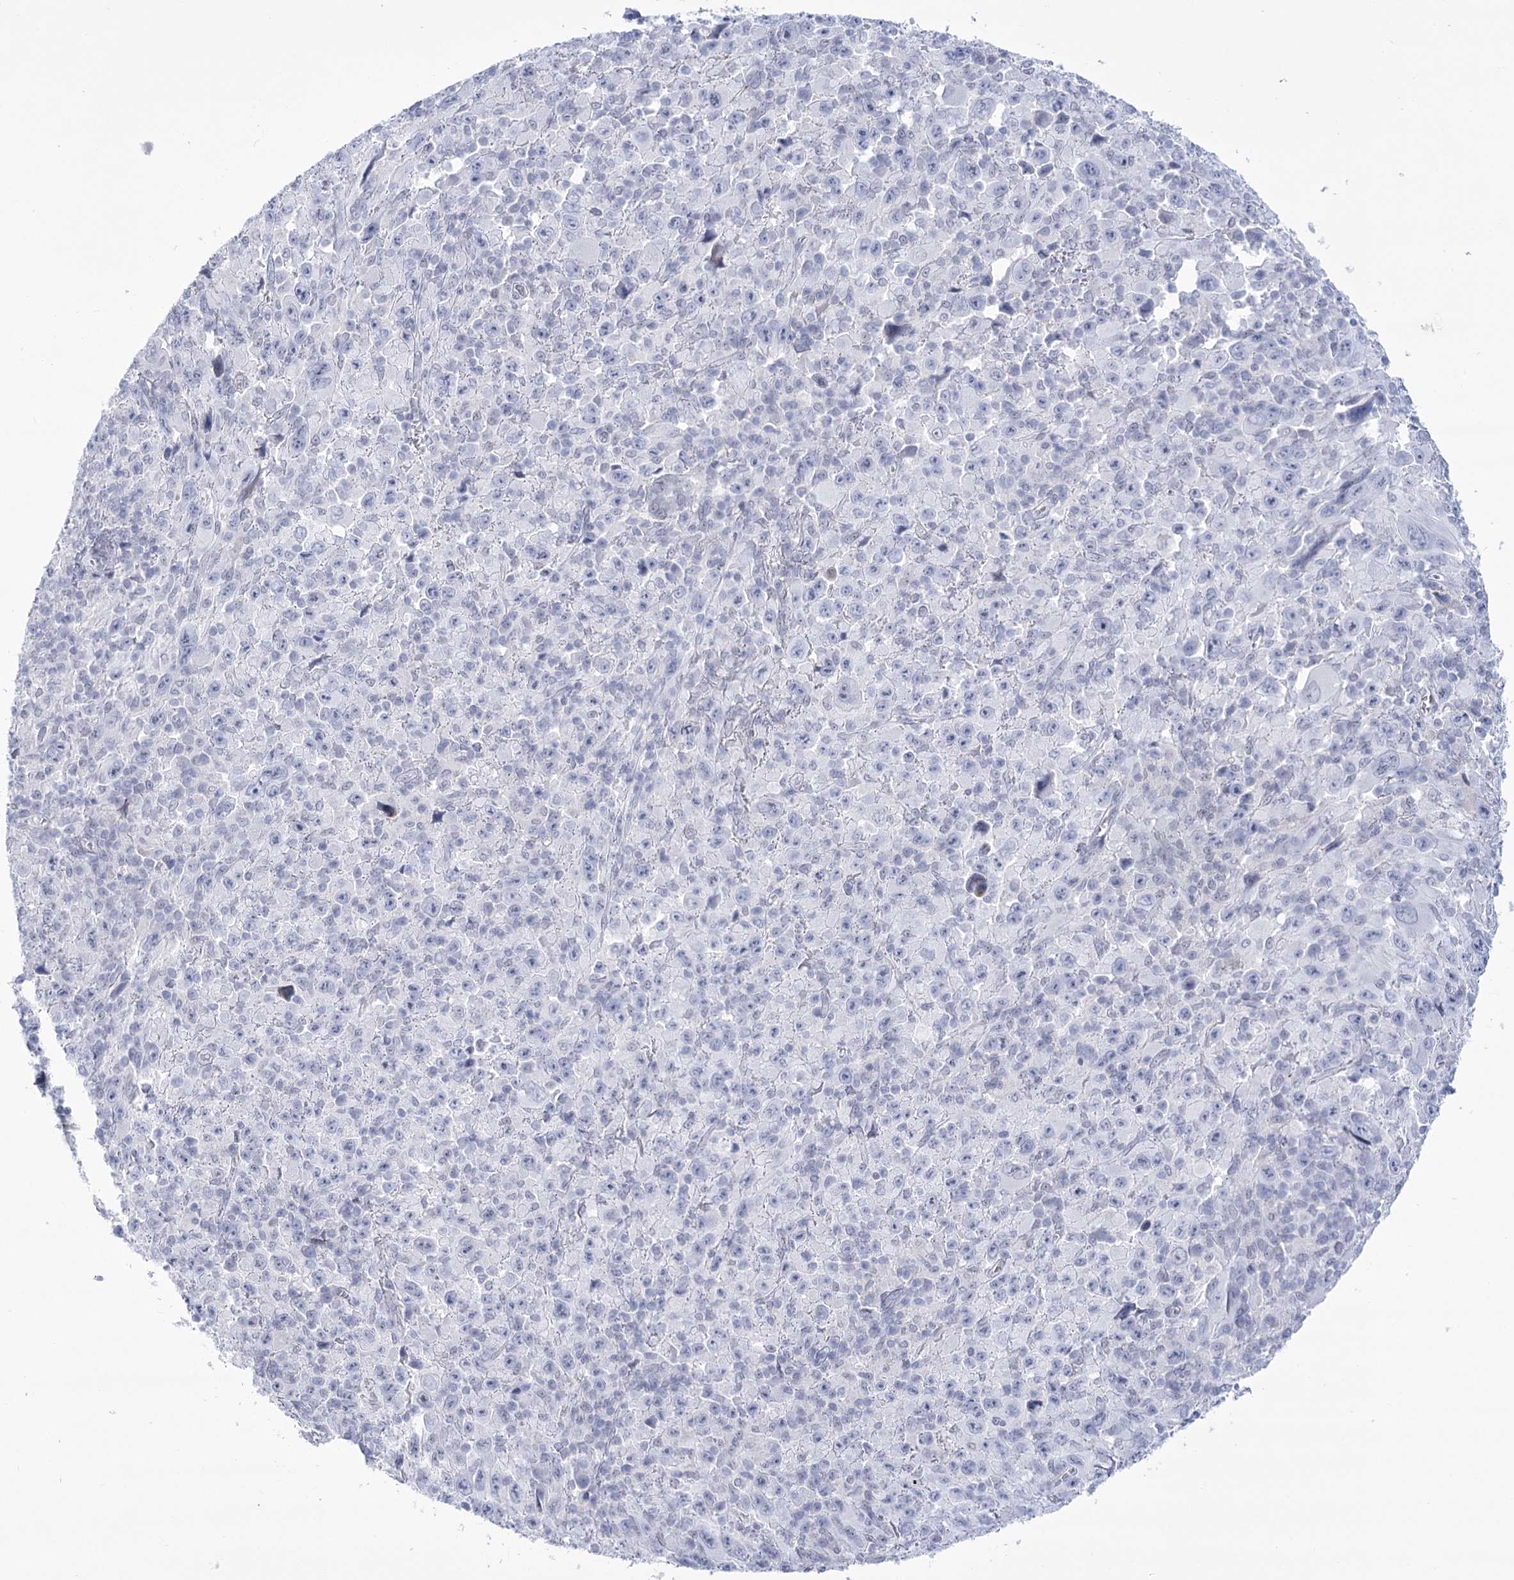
{"staining": {"intensity": "negative", "quantity": "none", "location": "none"}, "tissue": "melanoma", "cell_type": "Tumor cells", "image_type": "cancer", "snomed": [{"axis": "morphology", "description": "Malignant melanoma, Metastatic site"}, {"axis": "topography", "description": "Skin"}], "caption": "Immunohistochemistry photomicrograph of neoplastic tissue: human malignant melanoma (metastatic site) stained with DAB demonstrates no significant protein expression in tumor cells.", "gene": "HORMAD1", "patient": {"sex": "female", "age": 56}}